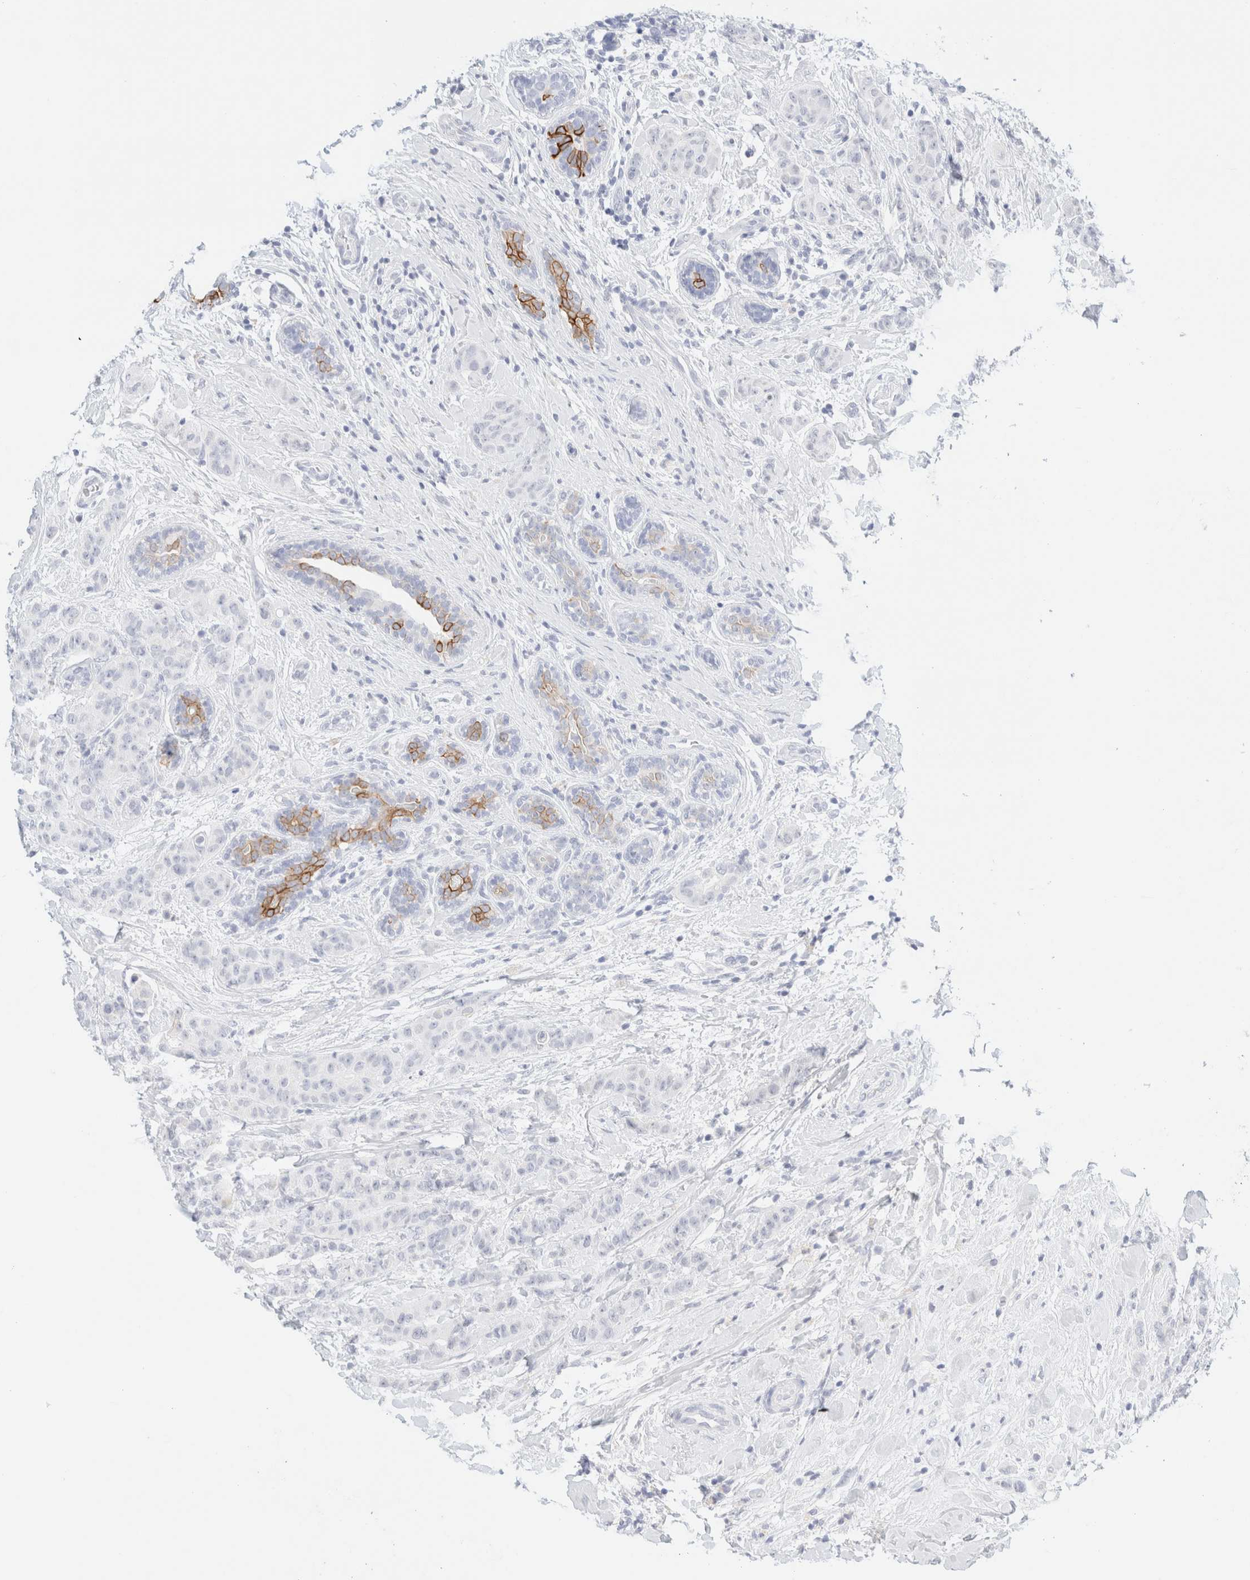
{"staining": {"intensity": "negative", "quantity": "none", "location": "none"}, "tissue": "breast cancer", "cell_type": "Tumor cells", "image_type": "cancer", "snomed": [{"axis": "morphology", "description": "Normal tissue, NOS"}, {"axis": "morphology", "description": "Duct carcinoma"}, {"axis": "topography", "description": "Breast"}], "caption": "Immunohistochemistry photomicrograph of neoplastic tissue: human breast intraductal carcinoma stained with DAB (3,3'-diaminobenzidine) displays no significant protein staining in tumor cells.", "gene": "KRT15", "patient": {"sex": "female", "age": 40}}